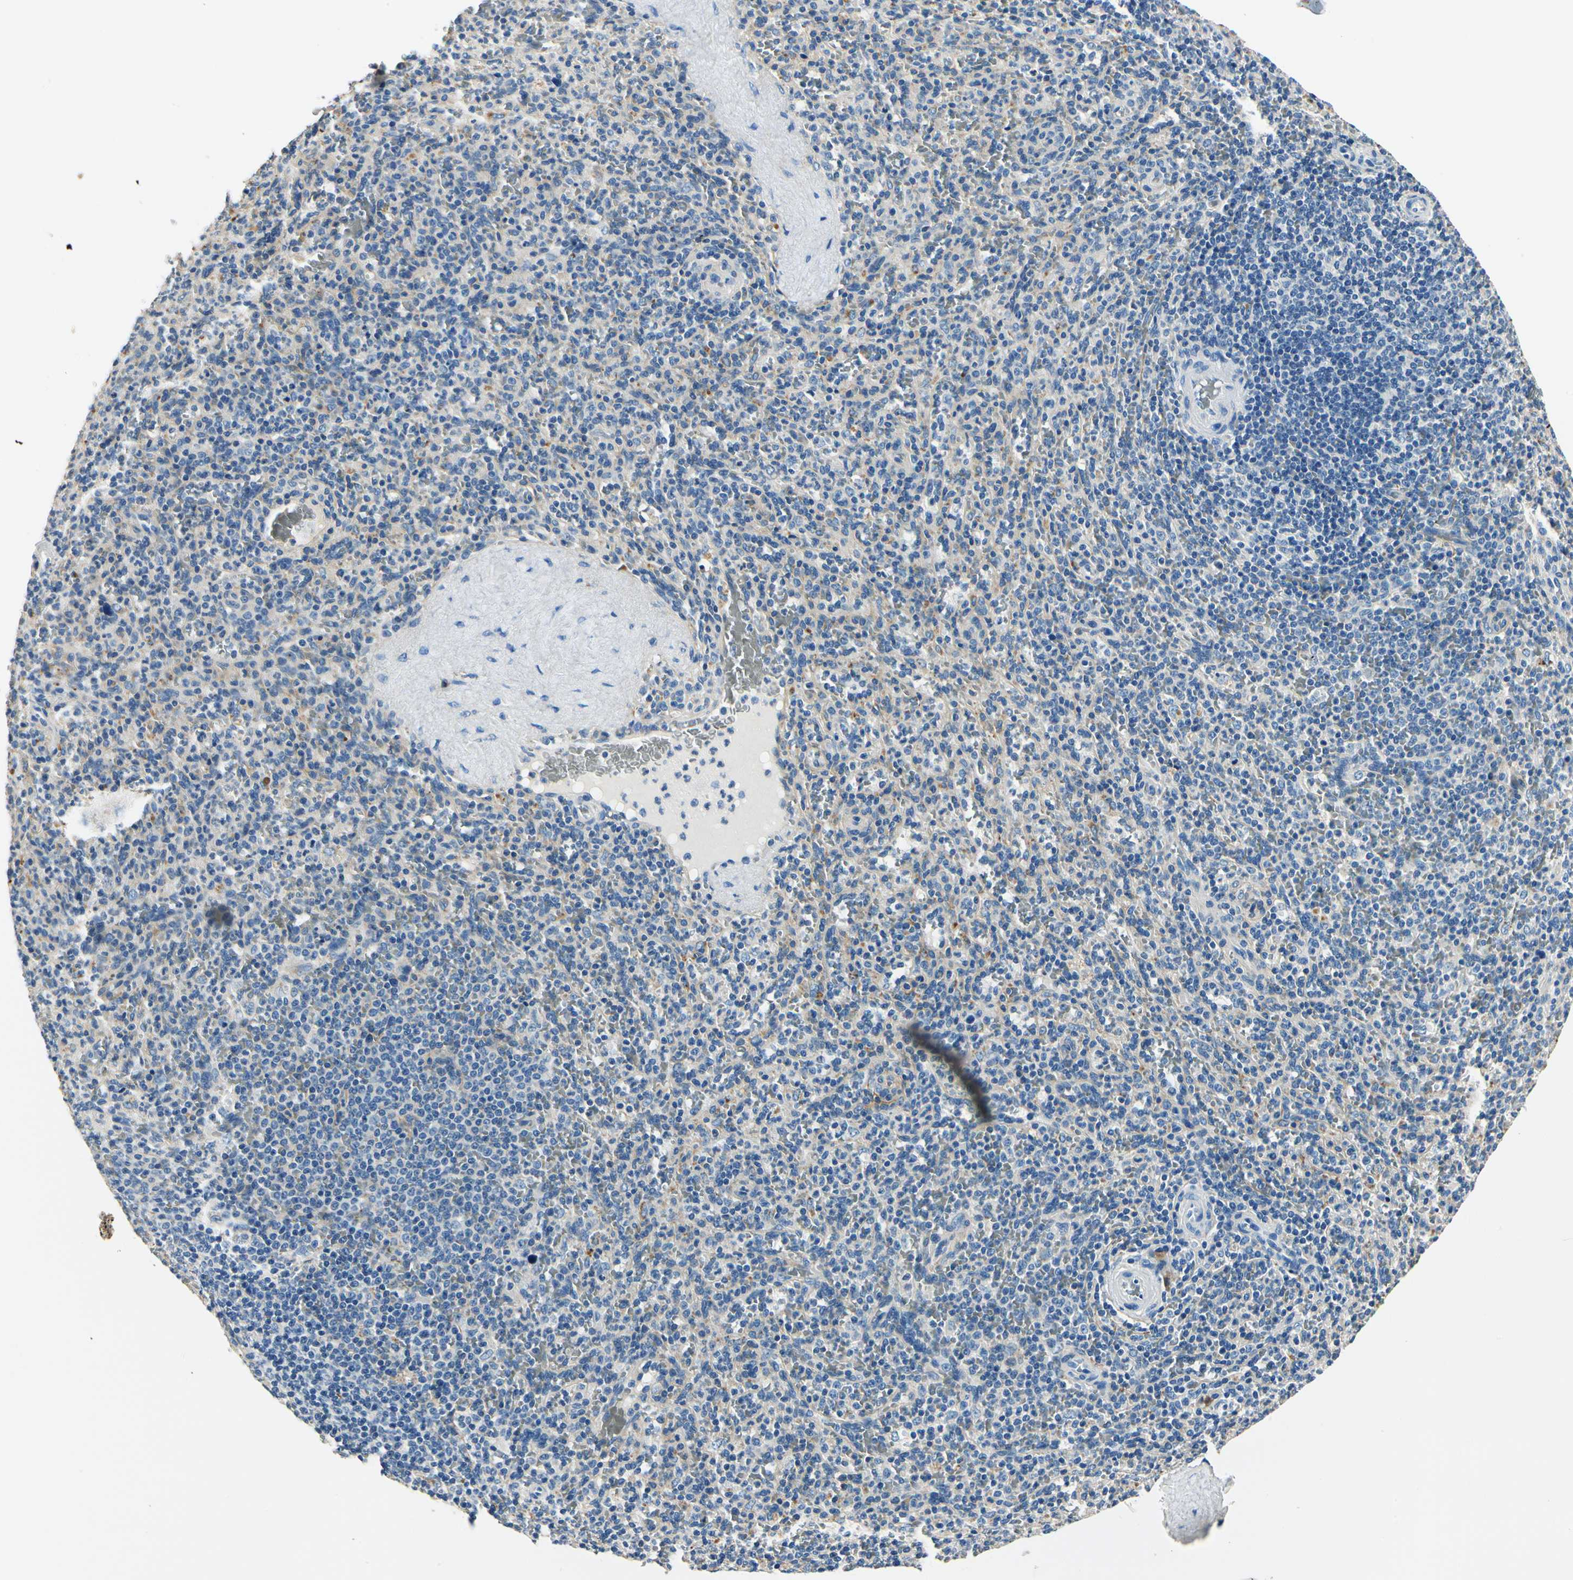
{"staining": {"intensity": "negative", "quantity": "none", "location": "none"}, "tissue": "spleen", "cell_type": "Cells in red pulp", "image_type": "normal", "snomed": [{"axis": "morphology", "description": "Normal tissue, NOS"}, {"axis": "topography", "description": "Spleen"}], "caption": "Spleen stained for a protein using immunohistochemistry (IHC) reveals no expression cells in red pulp.", "gene": "TGFBR3", "patient": {"sex": "male", "age": 36}}